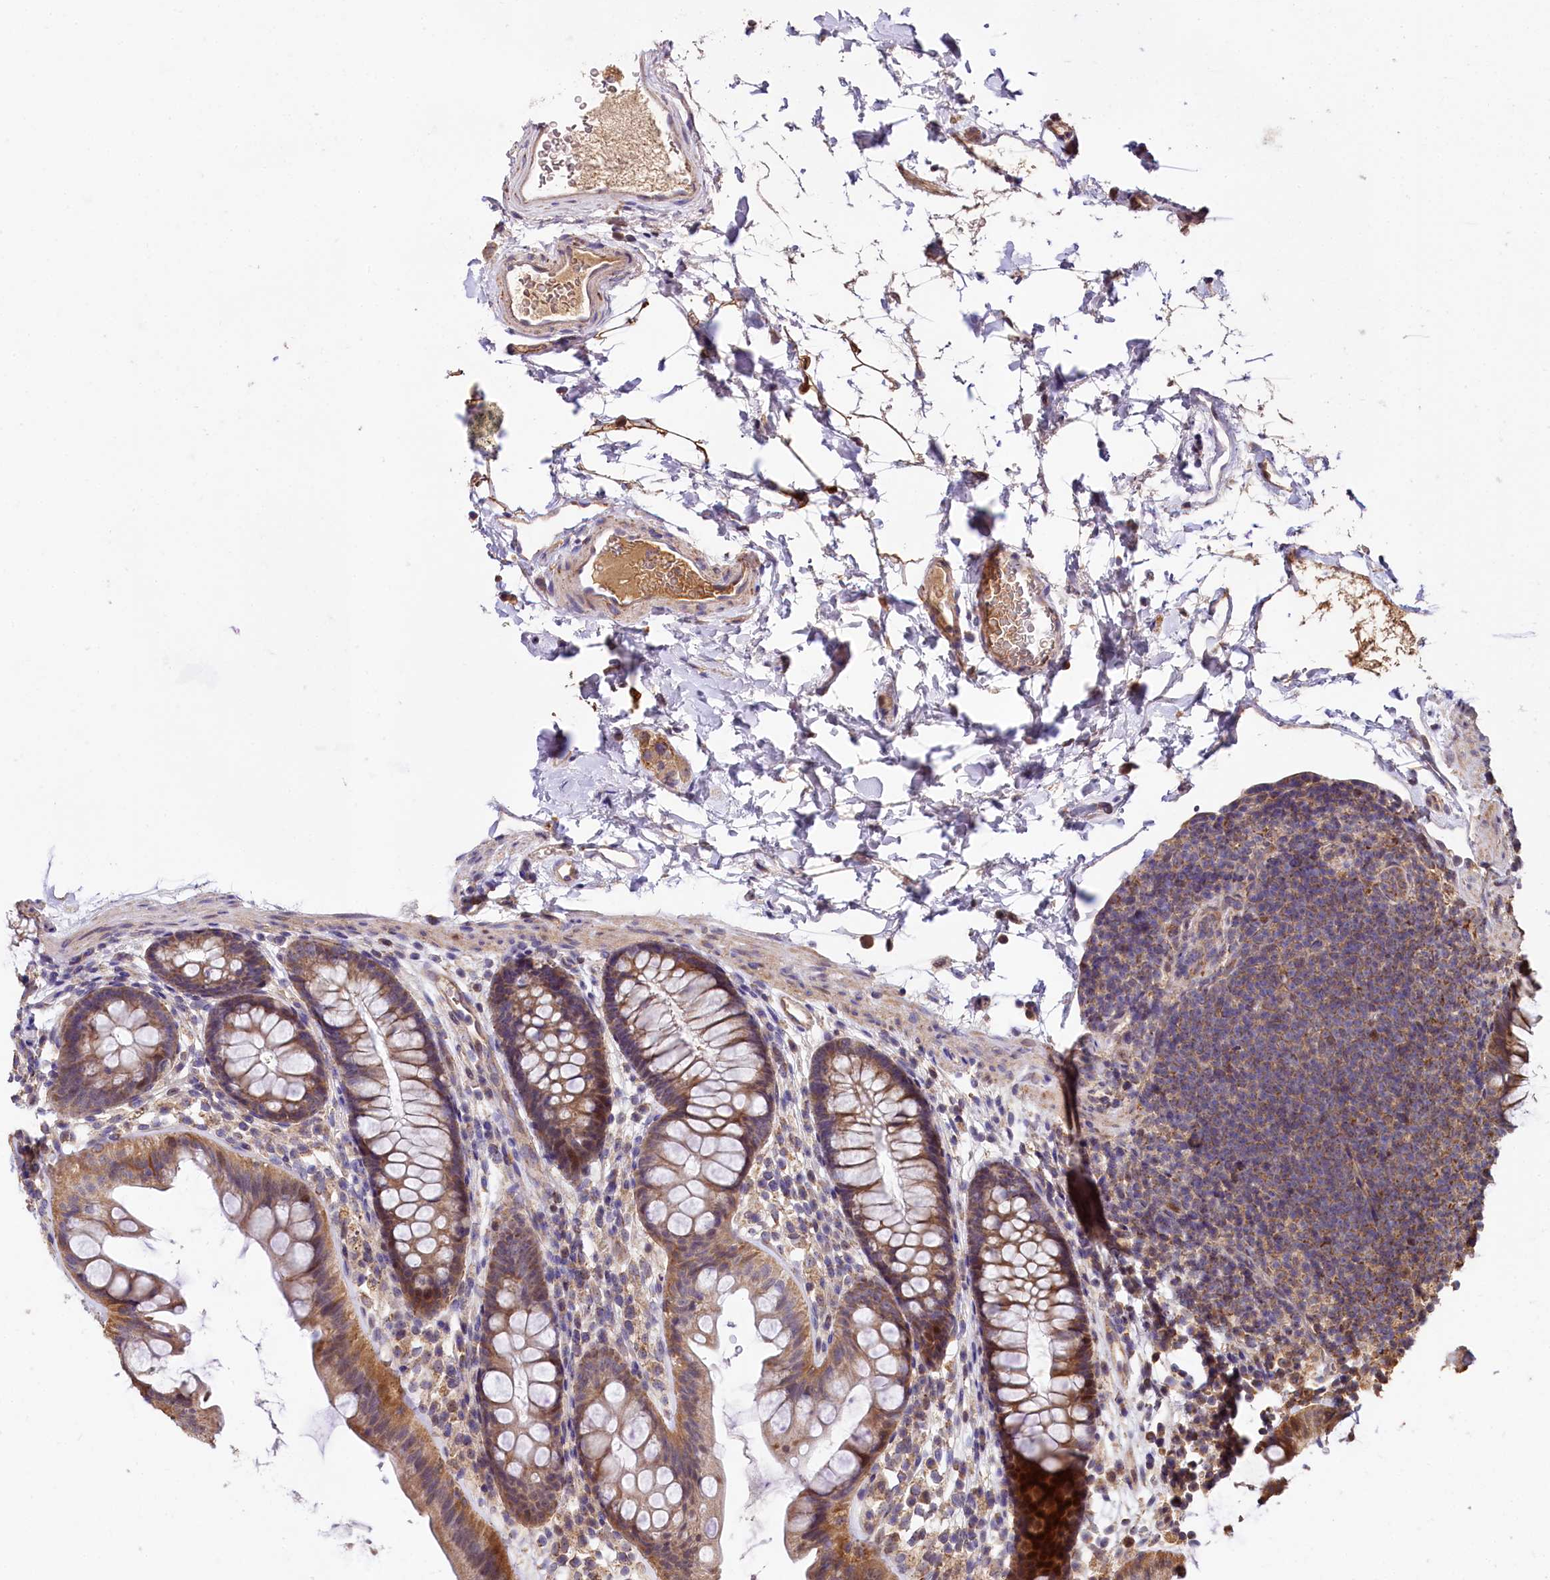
{"staining": {"intensity": "moderate", "quantity": "25%-75%", "location": "cytoplasmic/membranous"}, "tissue": "colon", "cell_type": "Endothelial cells", "image_type": "normal", "snomed": [{"axis": "morphology", "description": "Normal tissue, NOS"}, {"axis": "topography", "description": "Colon"}], "caption": "IHC photomicrograph of normal colon stained for a protein (brown), which displays medium levels of moderate cytoplasmic/membranous expression in about 25%-75% of endothelial cells.", "gene": "SPRYD3", "patient": {"sex": "female", "age": 62}}